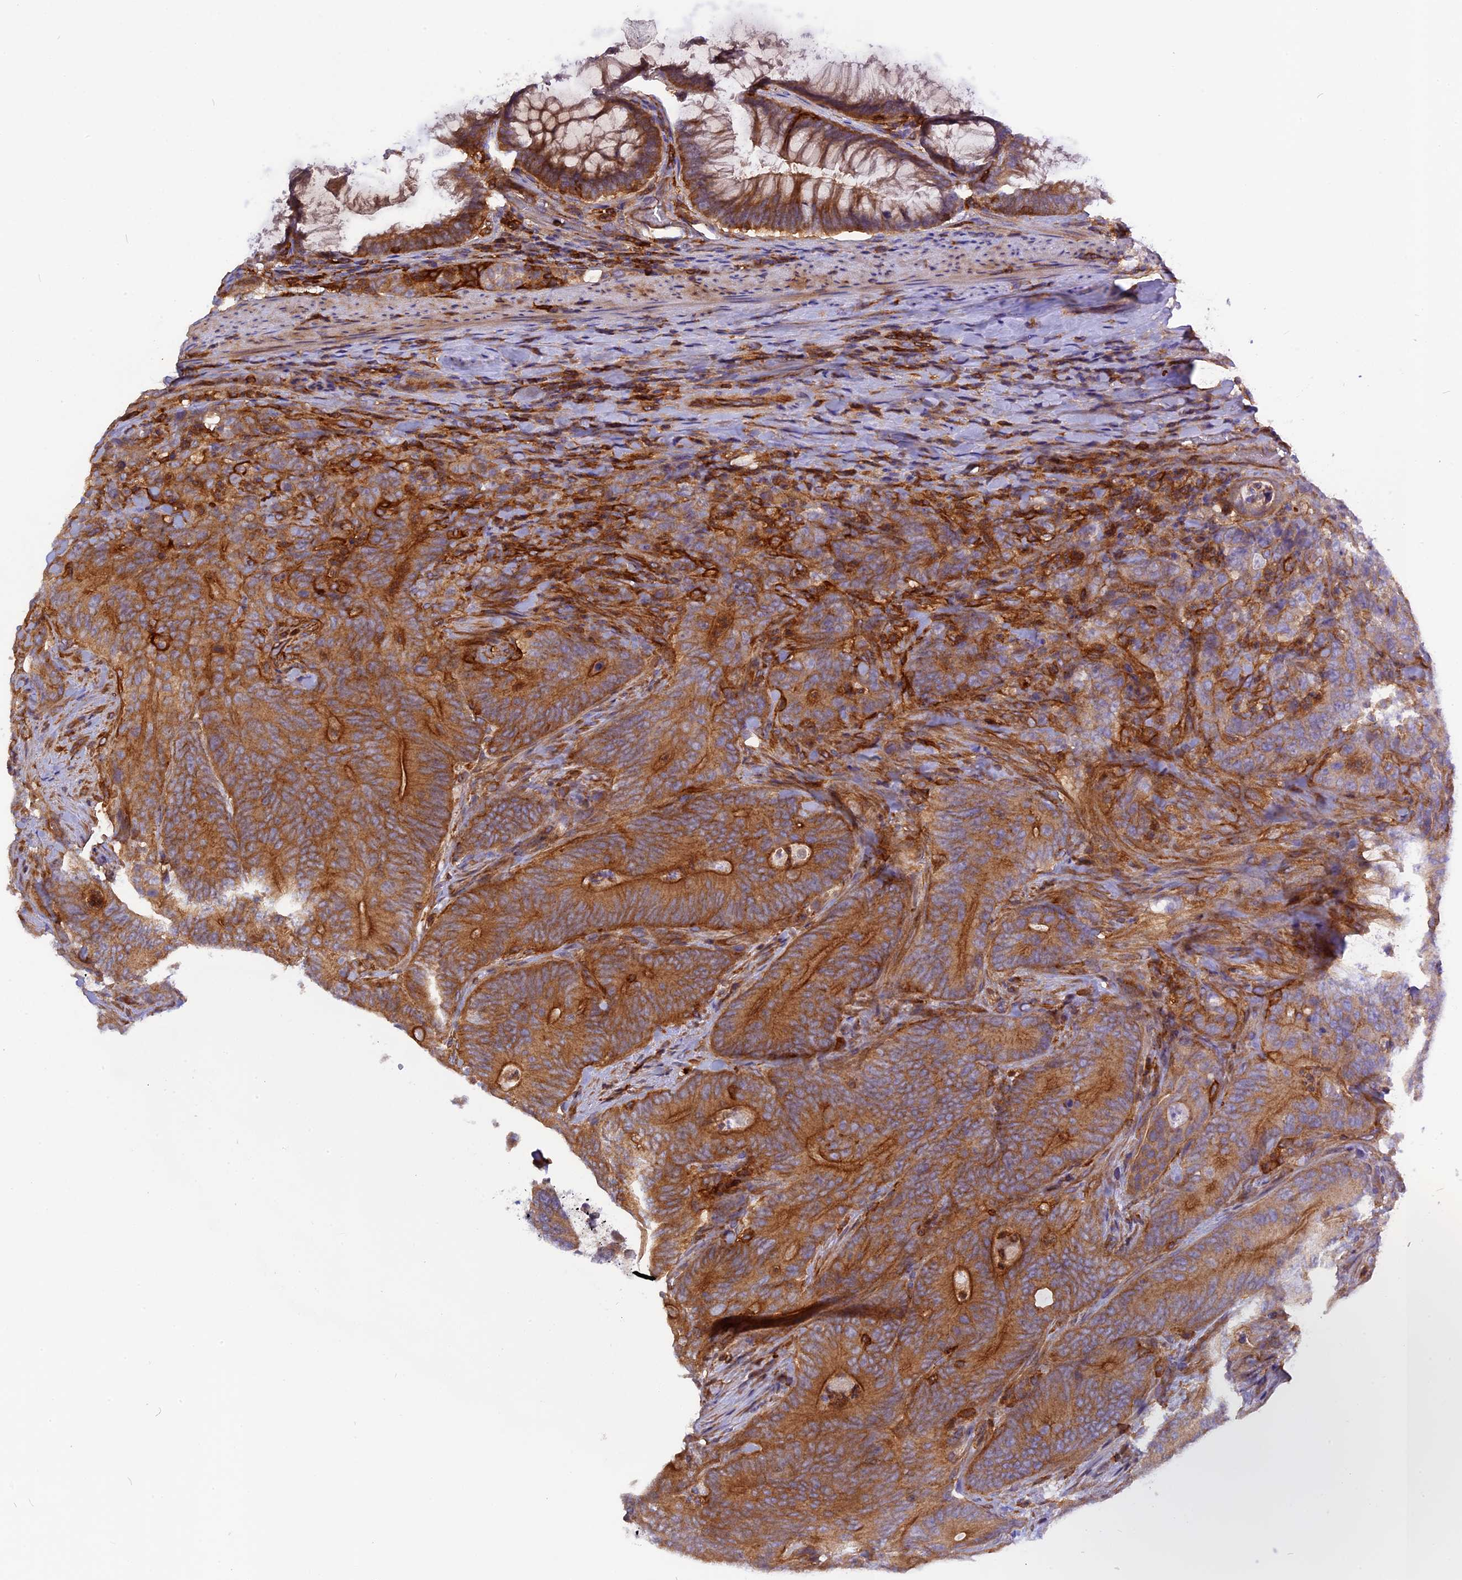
{"staining": {"intensity": "strong", "quantity": ">75%", "location": "cytoplasmic/membranous"}, "tissue": "colorectal cancer", "cell_type": "Tumor cells", "image_type": "cancer", "snomed": [{"axis": "morphology", "description": "Normal tissue, NOS"}, {"axis": "topography", "description": "Colon"}], "caption": "Colorectal cancer was stained to show a protein in brown. There is high levels of strong cytoplasmic/membranous positivity in approximately >75% of tumor cells.", "gene": "MYO9B", "patient": {"sex": "female", "age": 82}}